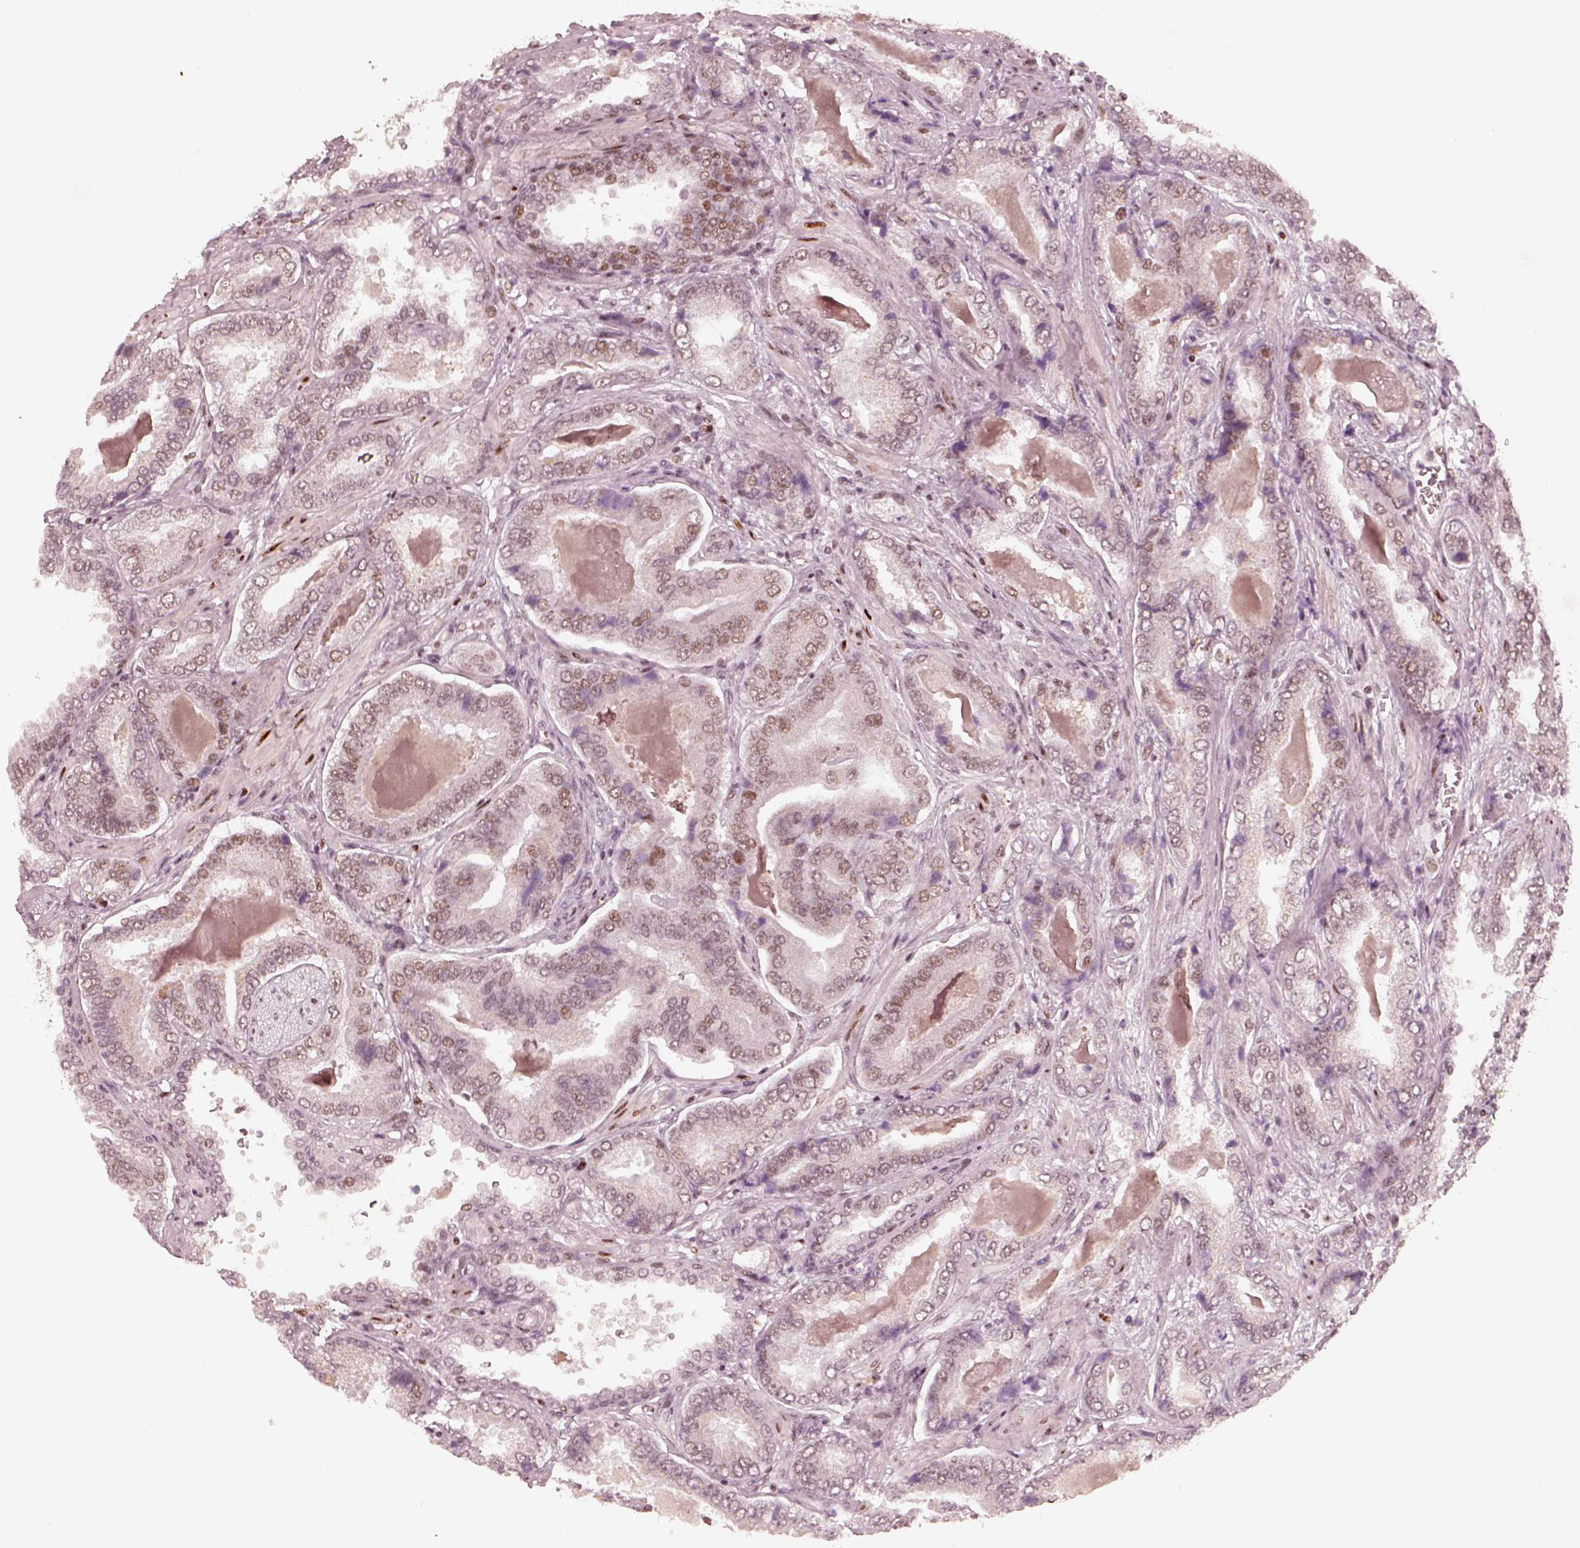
{"staining": {"intensity": "moderate", "quantity": "<25%", "location": "nuclear"}, "tissue": "prostate cancer", "cell_type": "Tumor cells", "image_type": "cancer", "snomed": [{"axis": "morphology", "description": "Adenocarcinoma, NOS"}, {"axis": "topography", "description": "Prostate"}], "caption": "This micrograph exhibits immunohistochemistry (IHC) staining of prostate cancer, with low moderate nuclear positivity in approximately <25% of tumor cells.", "gene": "HNRNPC", "patient": {"sex": "male", "age": 64}}